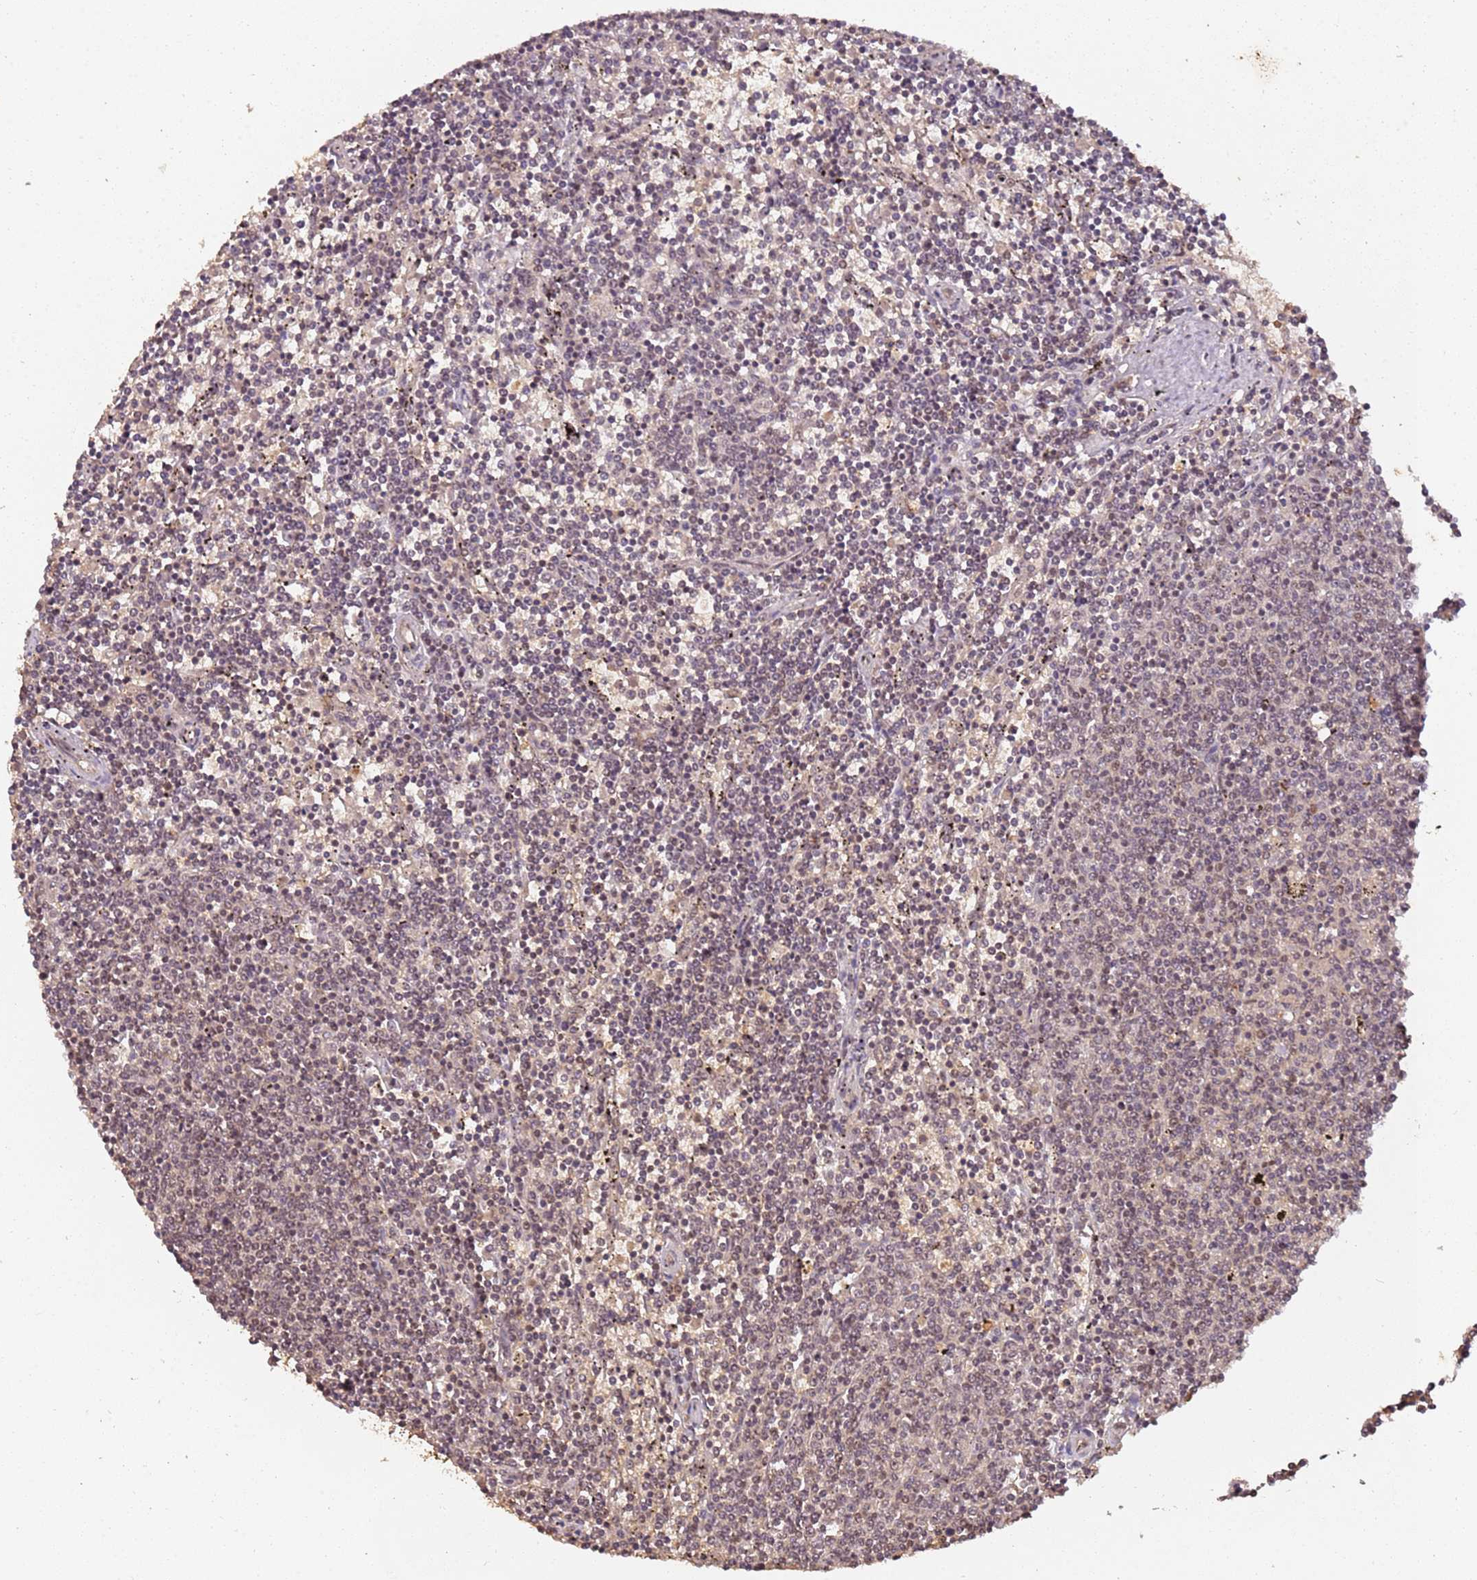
{"staining": {"intensity": "weak", "quantity": "<25%", "location": "nuclear"}, "tissue": "lymphoma", "cell_type": "Tumor cells", "image_type": "cancer", "snomed": [{"axis": "morphology", "description": "Malignant lymphoma, non-Hodgkin's type, Low grade"}, {"axis": "topography", "description": "Spleen"}], "caption": "A high-resolution image shows immunohistochemistry (IHC) staining of low-grade malignant lymphoma, non-Hodgkin's type, which shows no significant expression in tumor cells. (DAB immunohistochemistry visualized using brightfield microscopy, high magnification).", "gene": "COL1A2", "patient": {"sex": "female", "age": 50}}